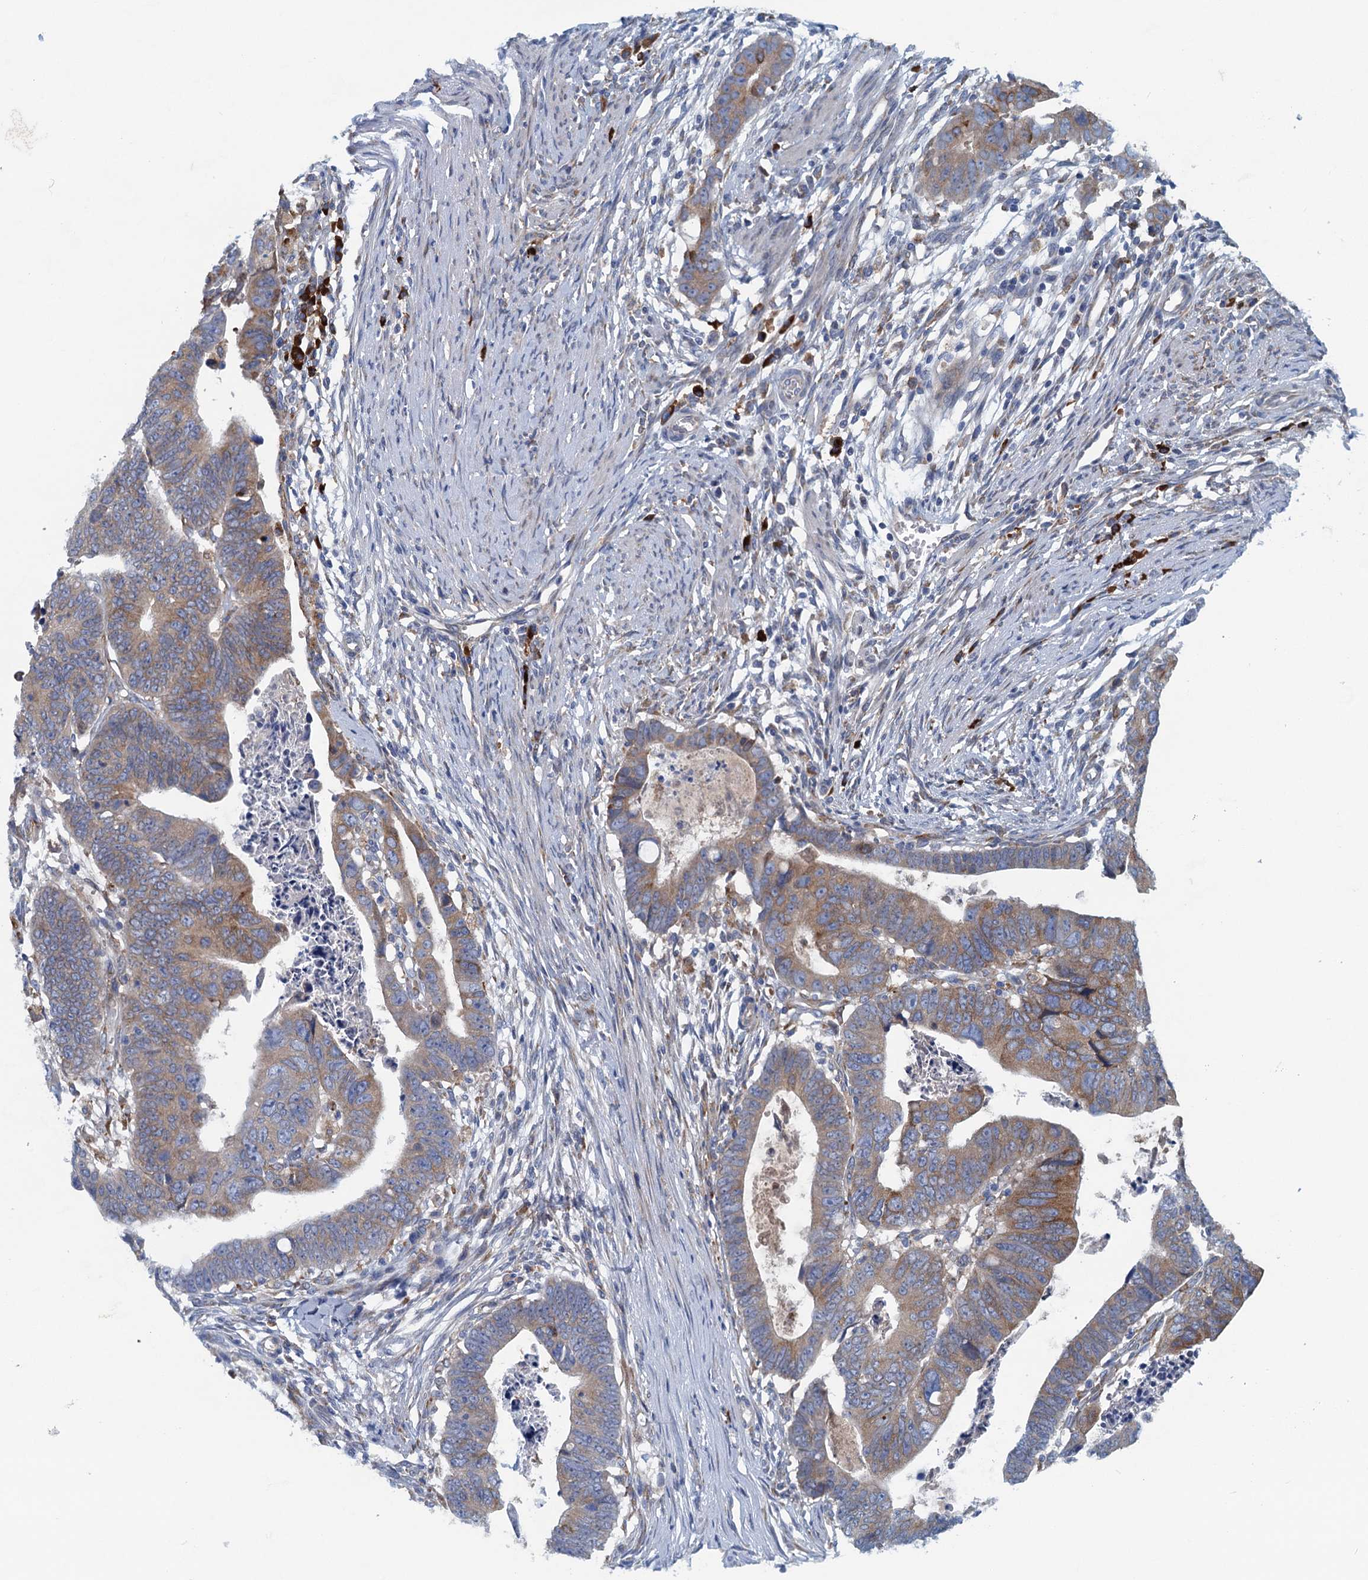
{"staining": {"intensity": "weak", "quantity": ">75%", "location": "cytoplasmic/membranous"}, "tissue": "colorectal cancer", "cell_type": "Tumor cells", "image_type": "cancer", "snomed": [{"axis": "morphology", "description": "Adenocarcinoma, NOS"}, {"axis": "topography", "description": "Rectum"}], "caption": "A low amount of weak cytoplasmic/membranous positivity is seen in approximately >75% of tumor cells in adenocarcinoma (colorectal) tissue.", "gene": "MYDGF", "patient": {"sex": "female", "age": 65}}